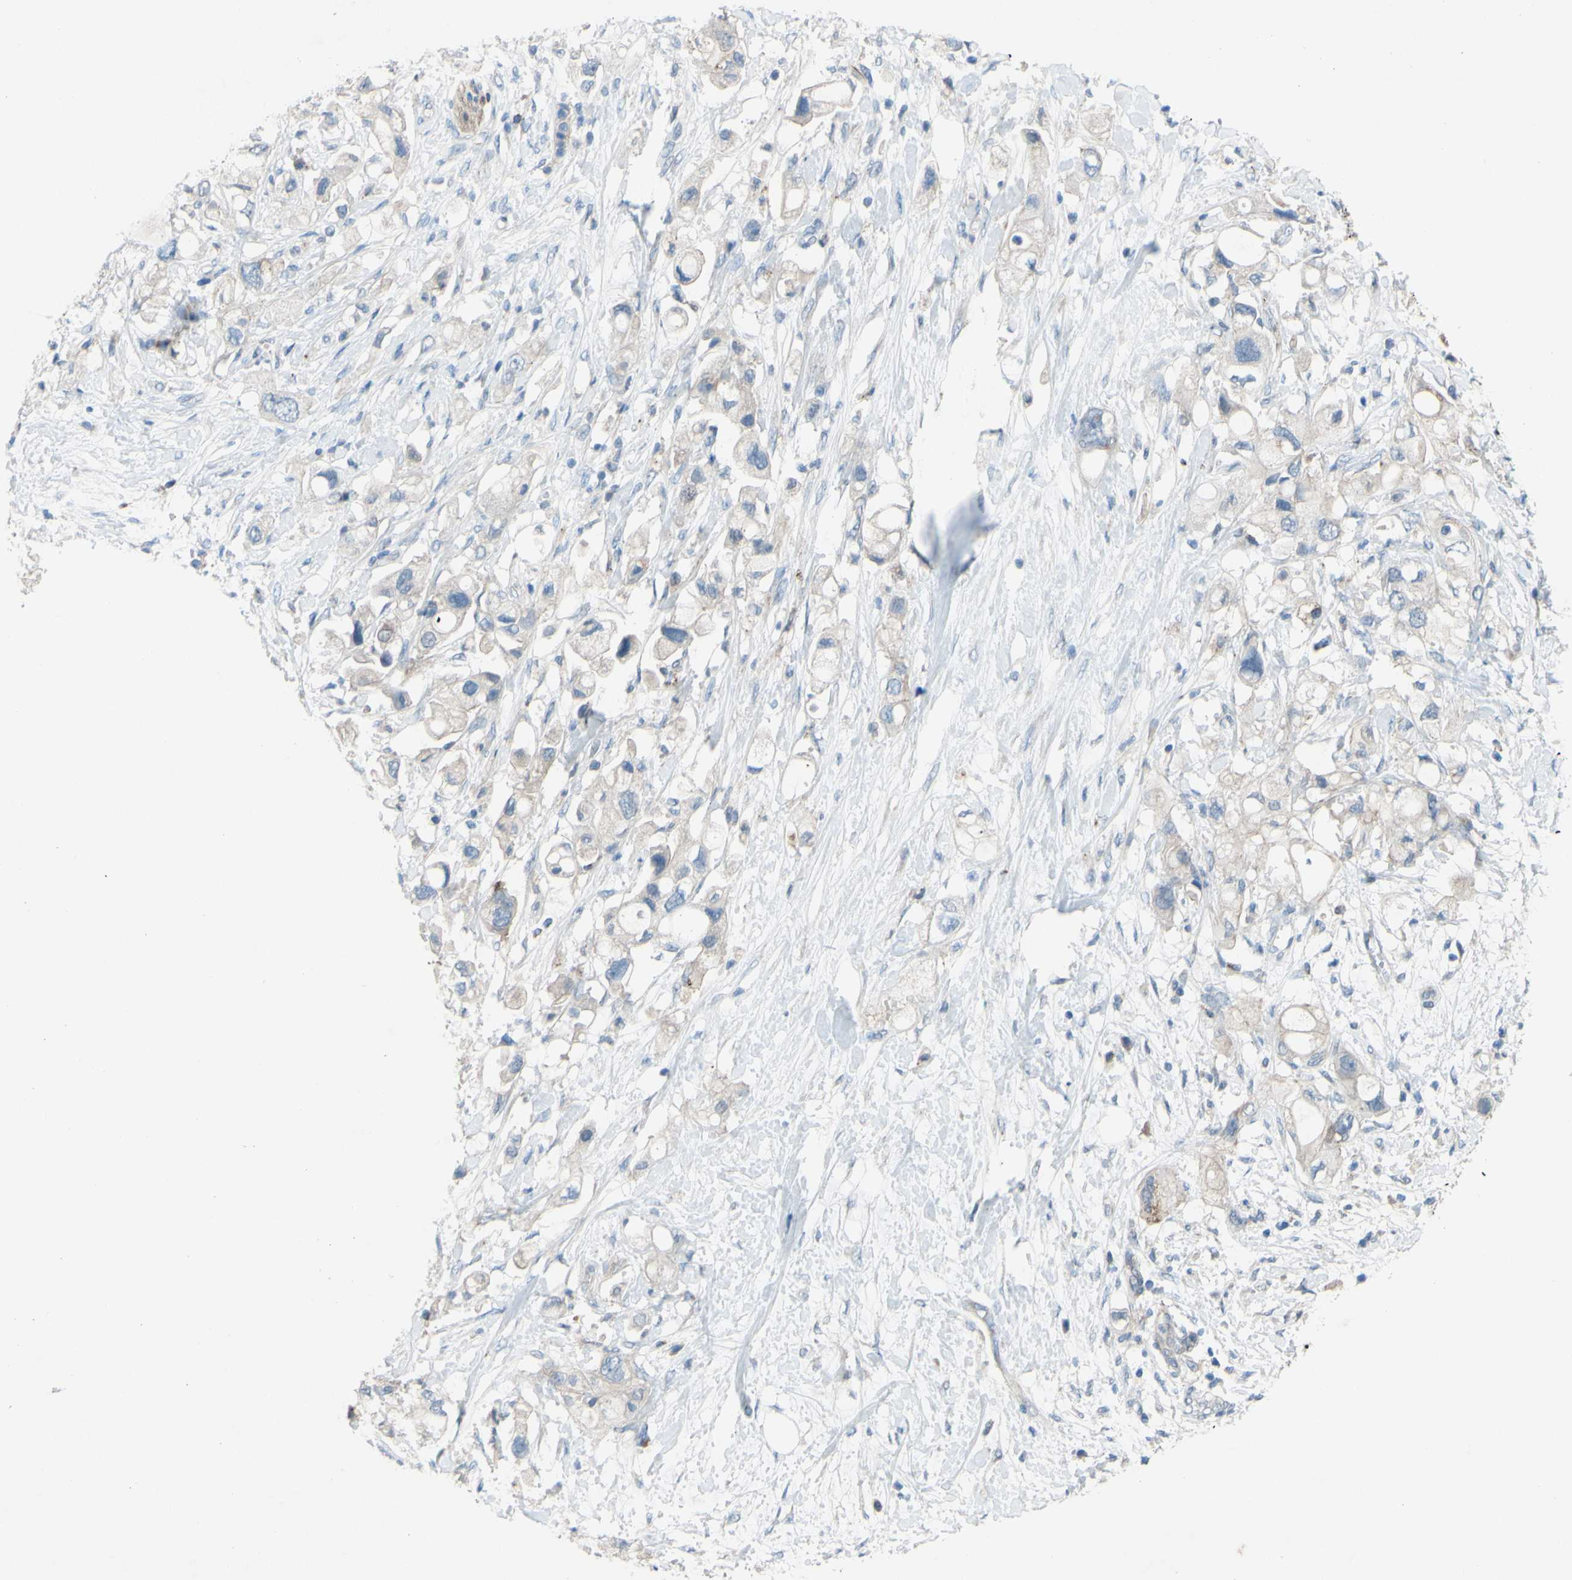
{"staining": {"intensity": "negative", "quantity": "none", "location": "none"}, "tissue": "pancreatic cancer", "cell_type": "Tumor cells", "image_type": "cancer", "snomed": [{"axis": "morphology", "description": "Adenocarcinoma, NOS"}, {"axis": "topography", "description": "Pancreas"}], "caption": "Tumor cells are negative for brown protein staining in adenocarcinoma (pancreatic).", "gene": "CDCP1", "patient": {"sex": "female", "age": 56}}